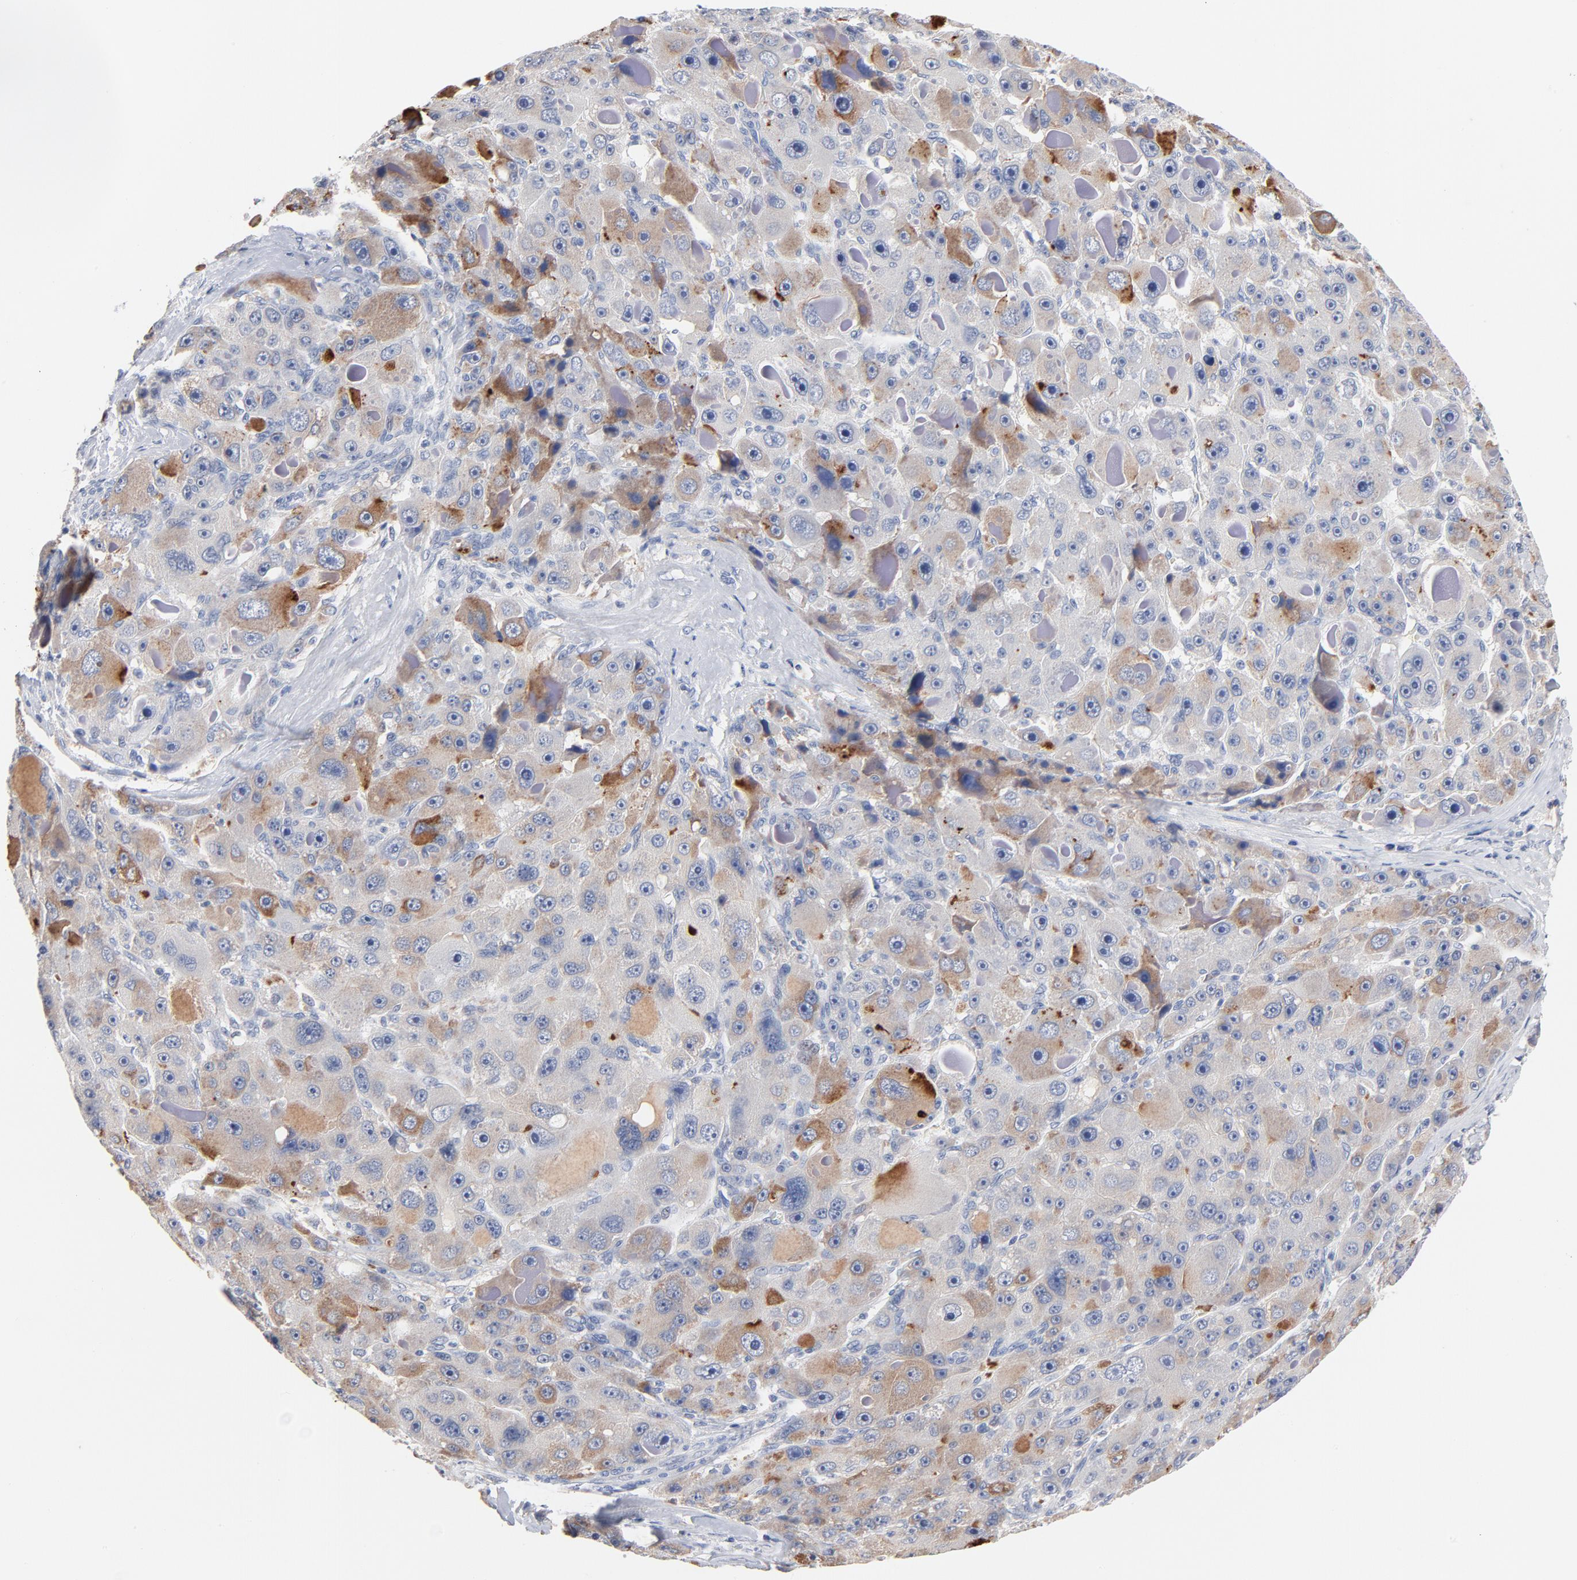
{"staining": {"intensity": "moderate", "quantity": "<25%", "location": "cytoplasmic/membranous"}, "tissue": "liver cancer", "cell_type": "Tumor cells", "image_type": "cancer", "snomed": [{"axis": "morphology", "description": "Carcinoma, Hepatocellular, NOS"}, {"axis": "topography", "description": "Liver"}], "caption": "Human liver cancer stained with a brown dye shows moderate cytoplasmic/membranous positive expression in about <25% of tumor cells.", "gene": "SERPINA4", "patient": {"sex": "male", "age": 76}}